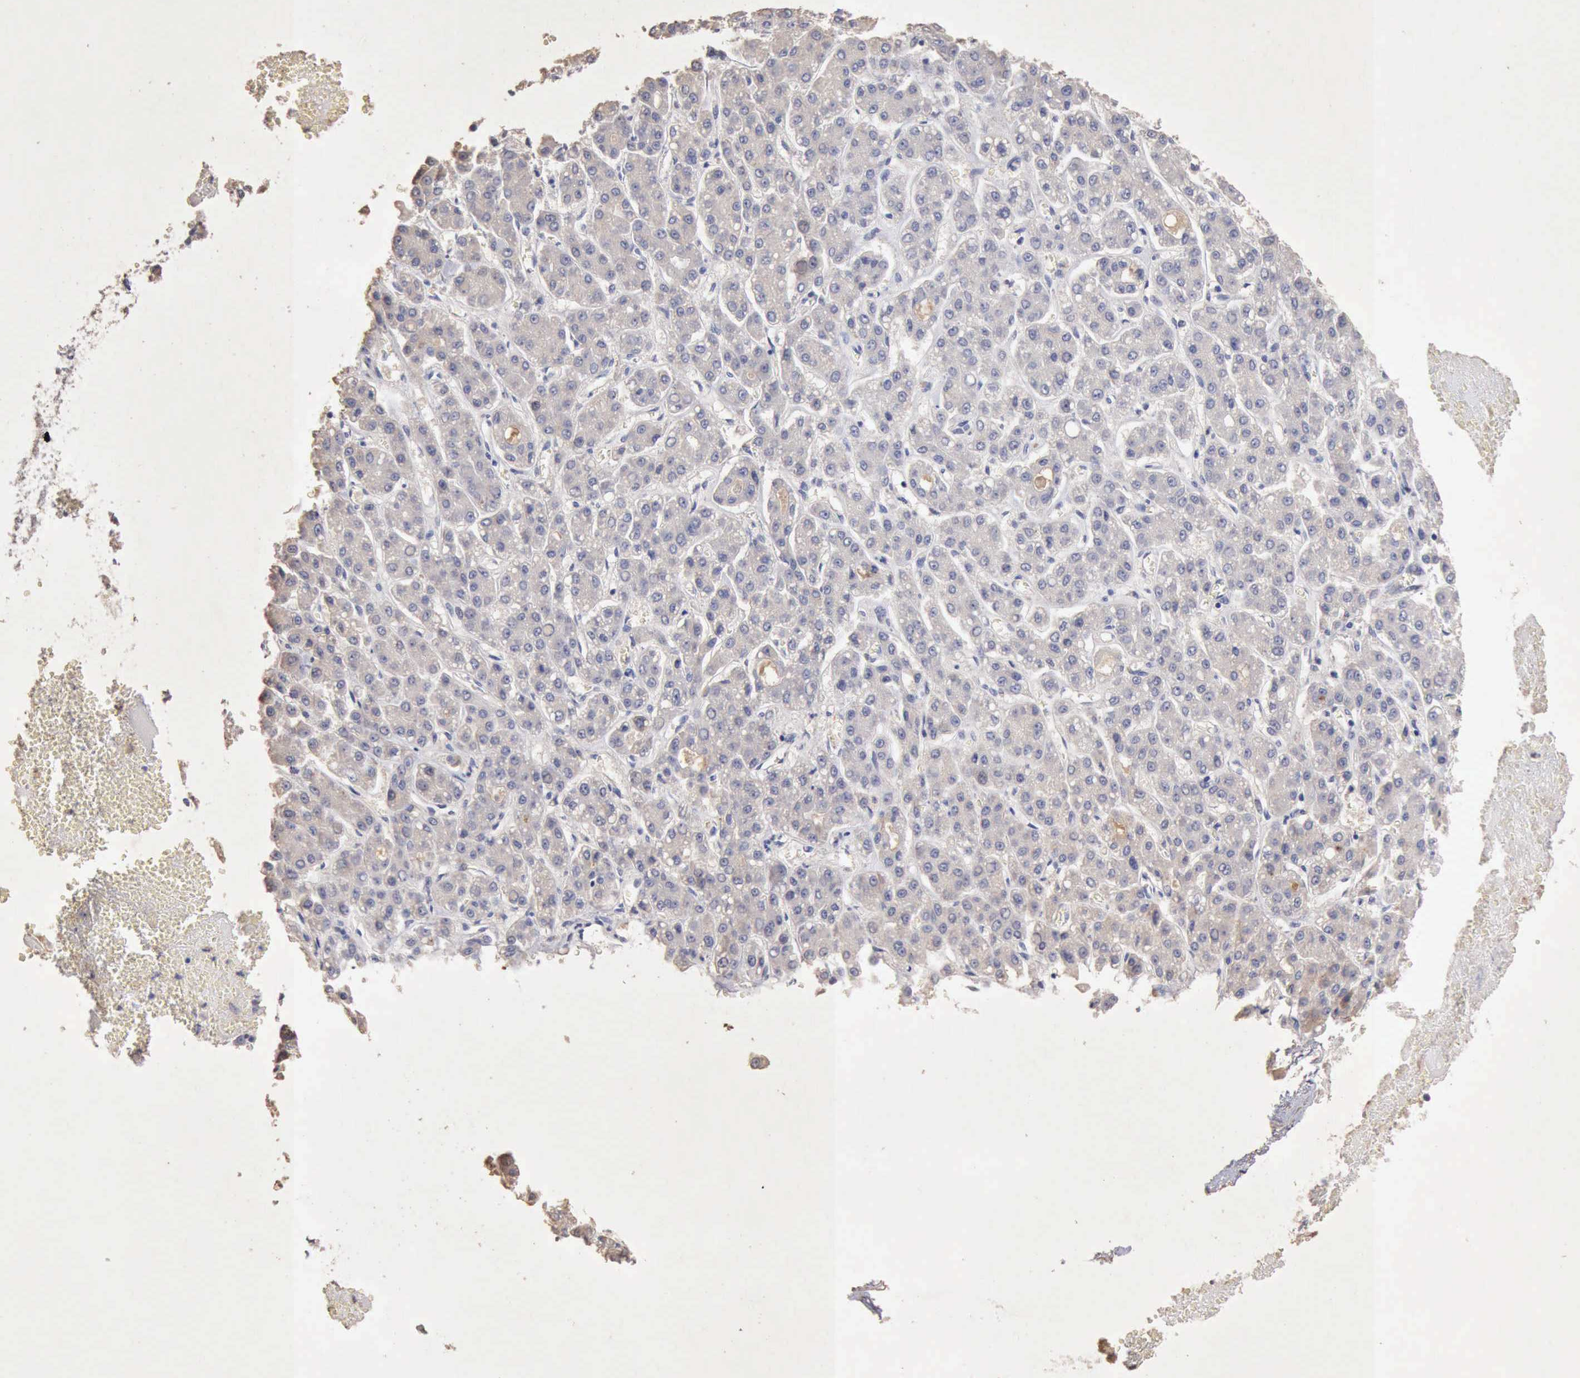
{"staining": {"intensity": "negative", "quantity": "none", "location": "none"}, "tissue": "liver cancer", "cell_type": "Tumor cells", "image_type": "cancer", "snomed": [{"axis": "morphology", "description": "Carcinoma, Hepatocellular, NOS"}, {"axis": "topography", "description": "Liver"}], "caption": "Immunohistochemistry (IHC) micrograph of neoplastic tissue: human liver cancer (hepatocellular carcinoma) stained with DAB exhibits no significant protein positivity in tumor cells.", "gene": "KRT6B", "patient": {"sex": "male", "age": 69}}